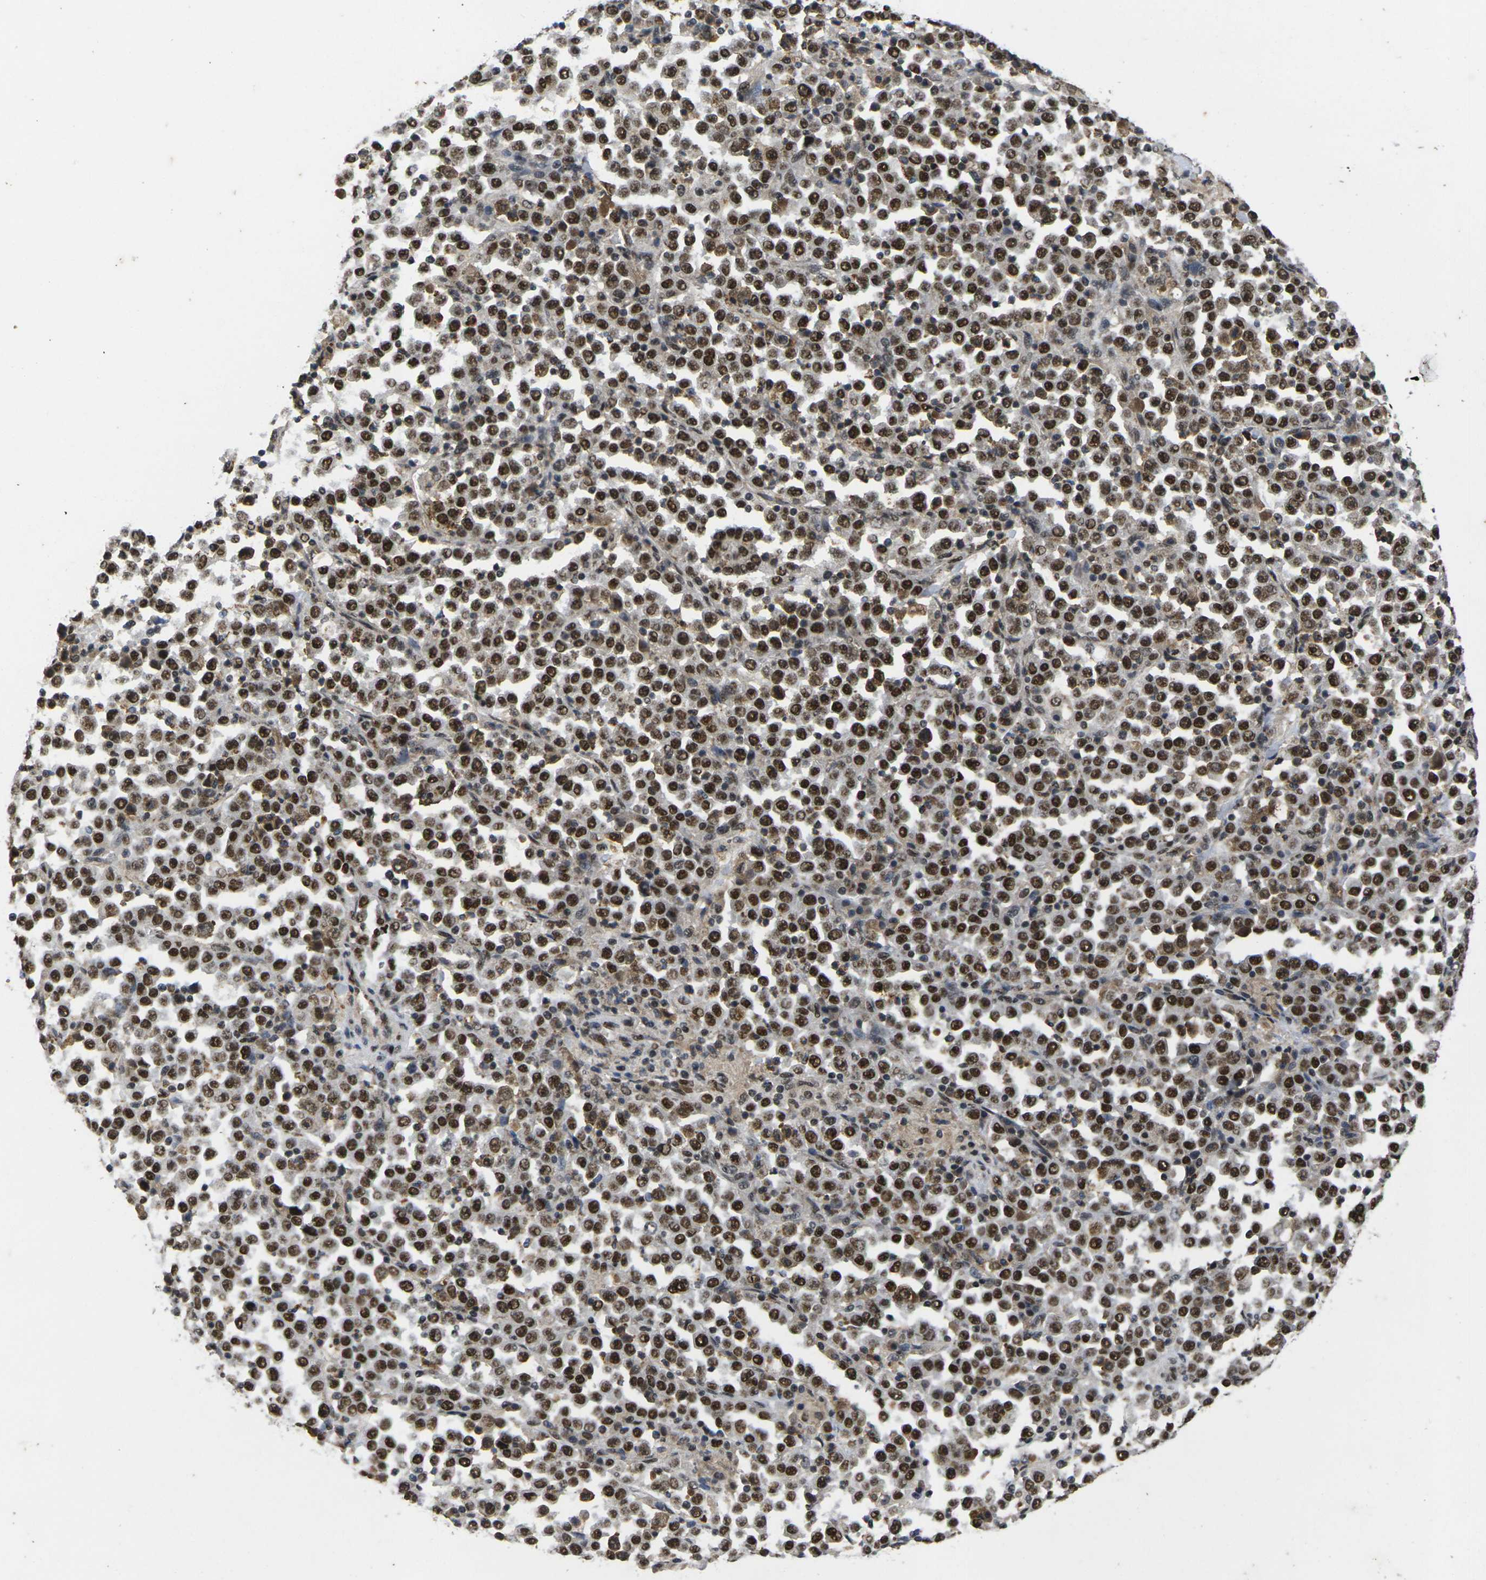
{"staining": {"intensity": "strong", "quantity": ">75%", "location": "nuclear"}, "tissue": "stomach cancer", "cell_type": "Tumor cells", "image_type": "cancer", "snomed": [{"axis": "morphology", "description": "Normal tissue, NOS"}, {"axis": "morphology", "description": "Adenocarcinoma, NOS"}, {"axis": "topography", "description": "Stomach, upper"}, {"axis": "topography", "description": "Stomach"}], "caption": "This is an image of immunohistochemistry (IHC) staining of stomach cancer, which shows strong staining in the nuclear of tumor cells.", "gene": "GTF2E1", "patient": {"sex": "male", "age": 59}}